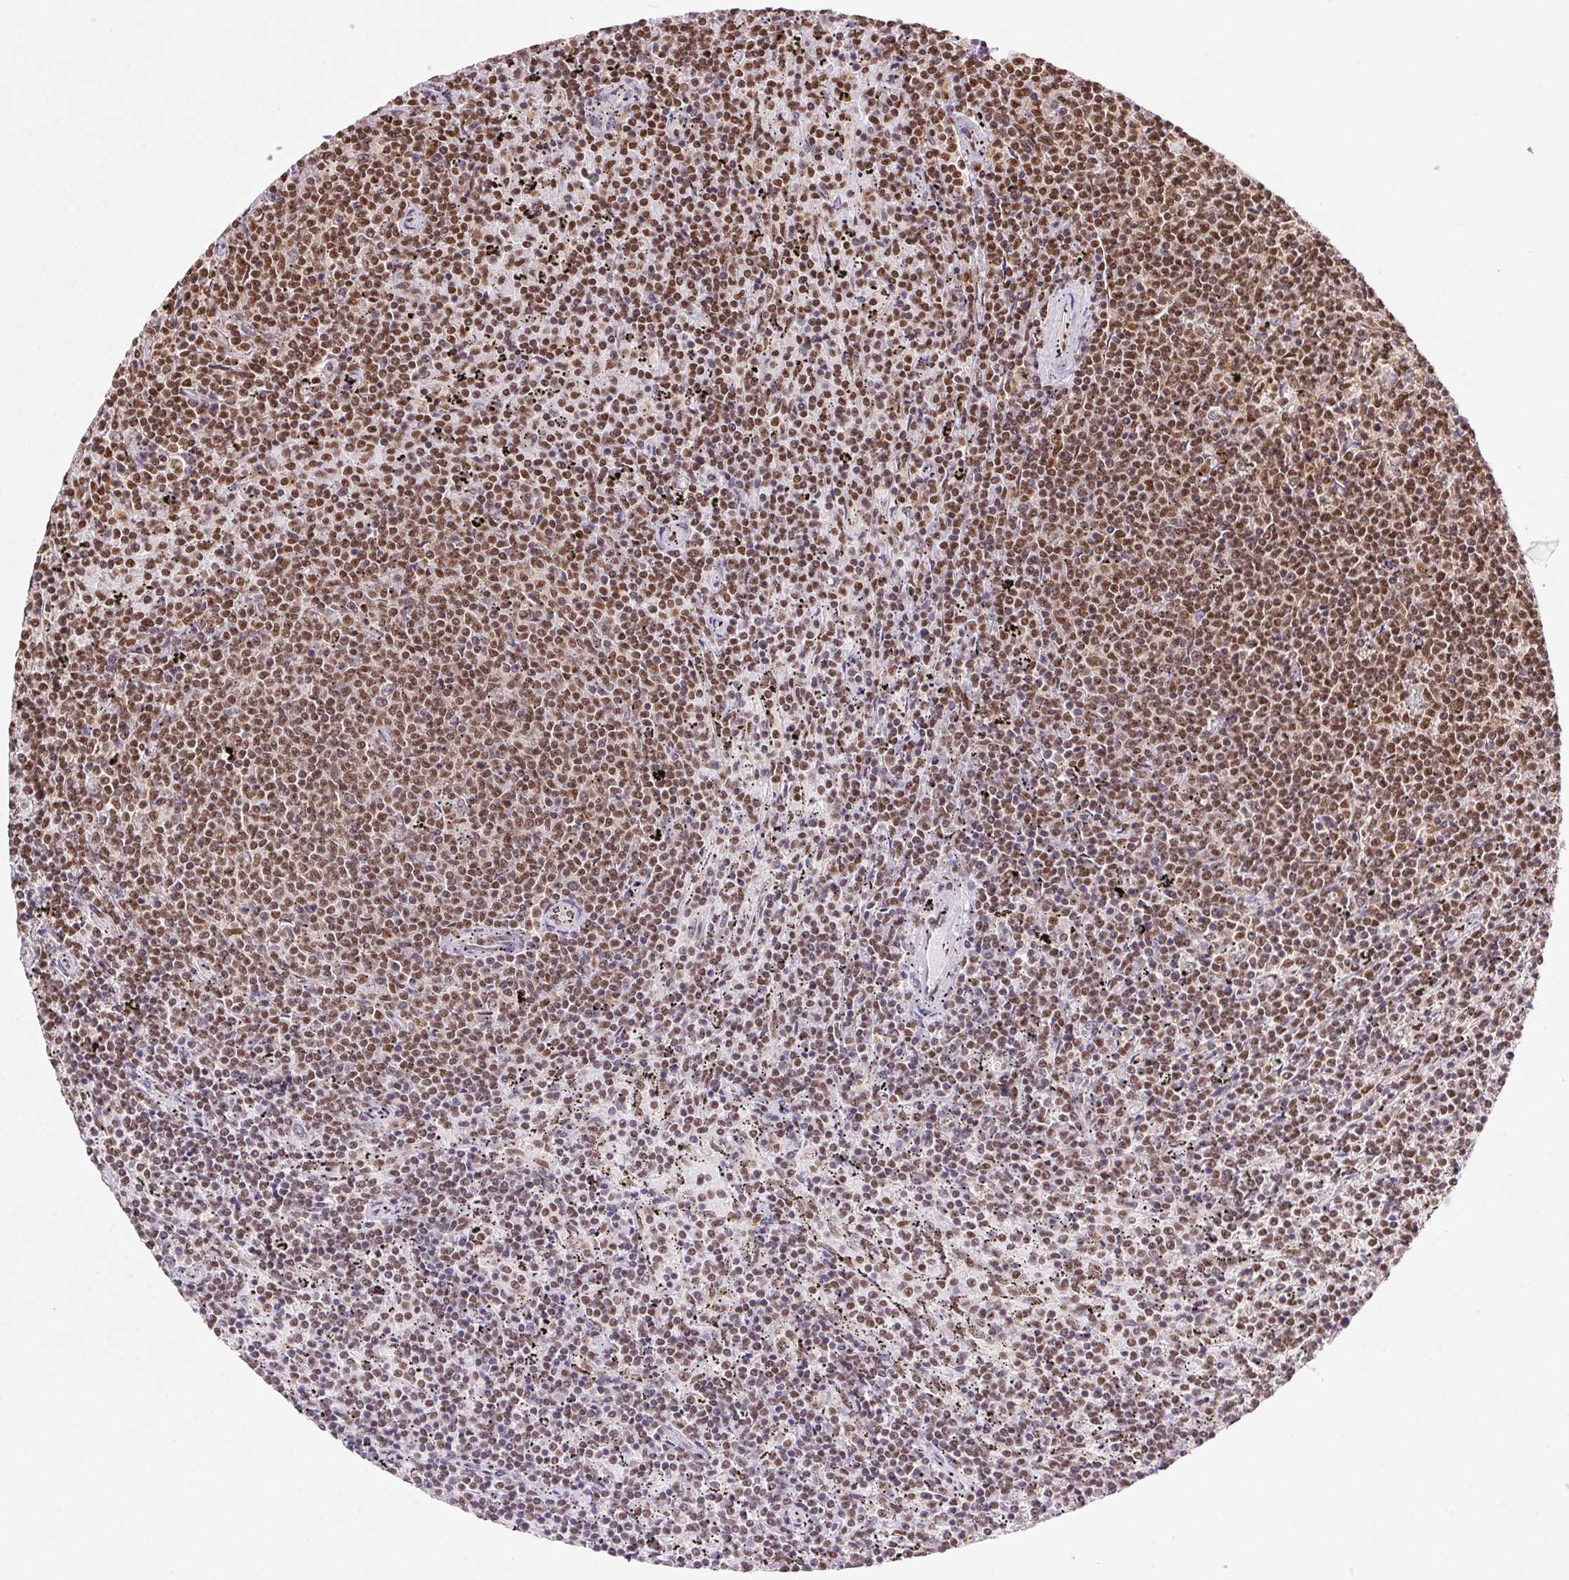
{"staining": {"intensity": "moderate", "quantity": "25%-75%", "location": "nuclear"}, "tissue": "lymphoma", "cell_type": "Tumor cells", "image_type": "cancer", "snomed": [{"axis": "morphology", "description": "Malignant lymphoma, non-Hodgkin's type, Low grade"}, {"axis": "topography", "description": "Spleen"}], "caption": "Immunohistochemistry of low-grade malignant lymphoma, non-Hodgkin's type shows medium levels of moderate nuclear positivity in about 25%-75% of tumor cells. Nuclei are stained in blue.", "gene": "ZNF207", "patient": {"sex": "female", "age": 50}}